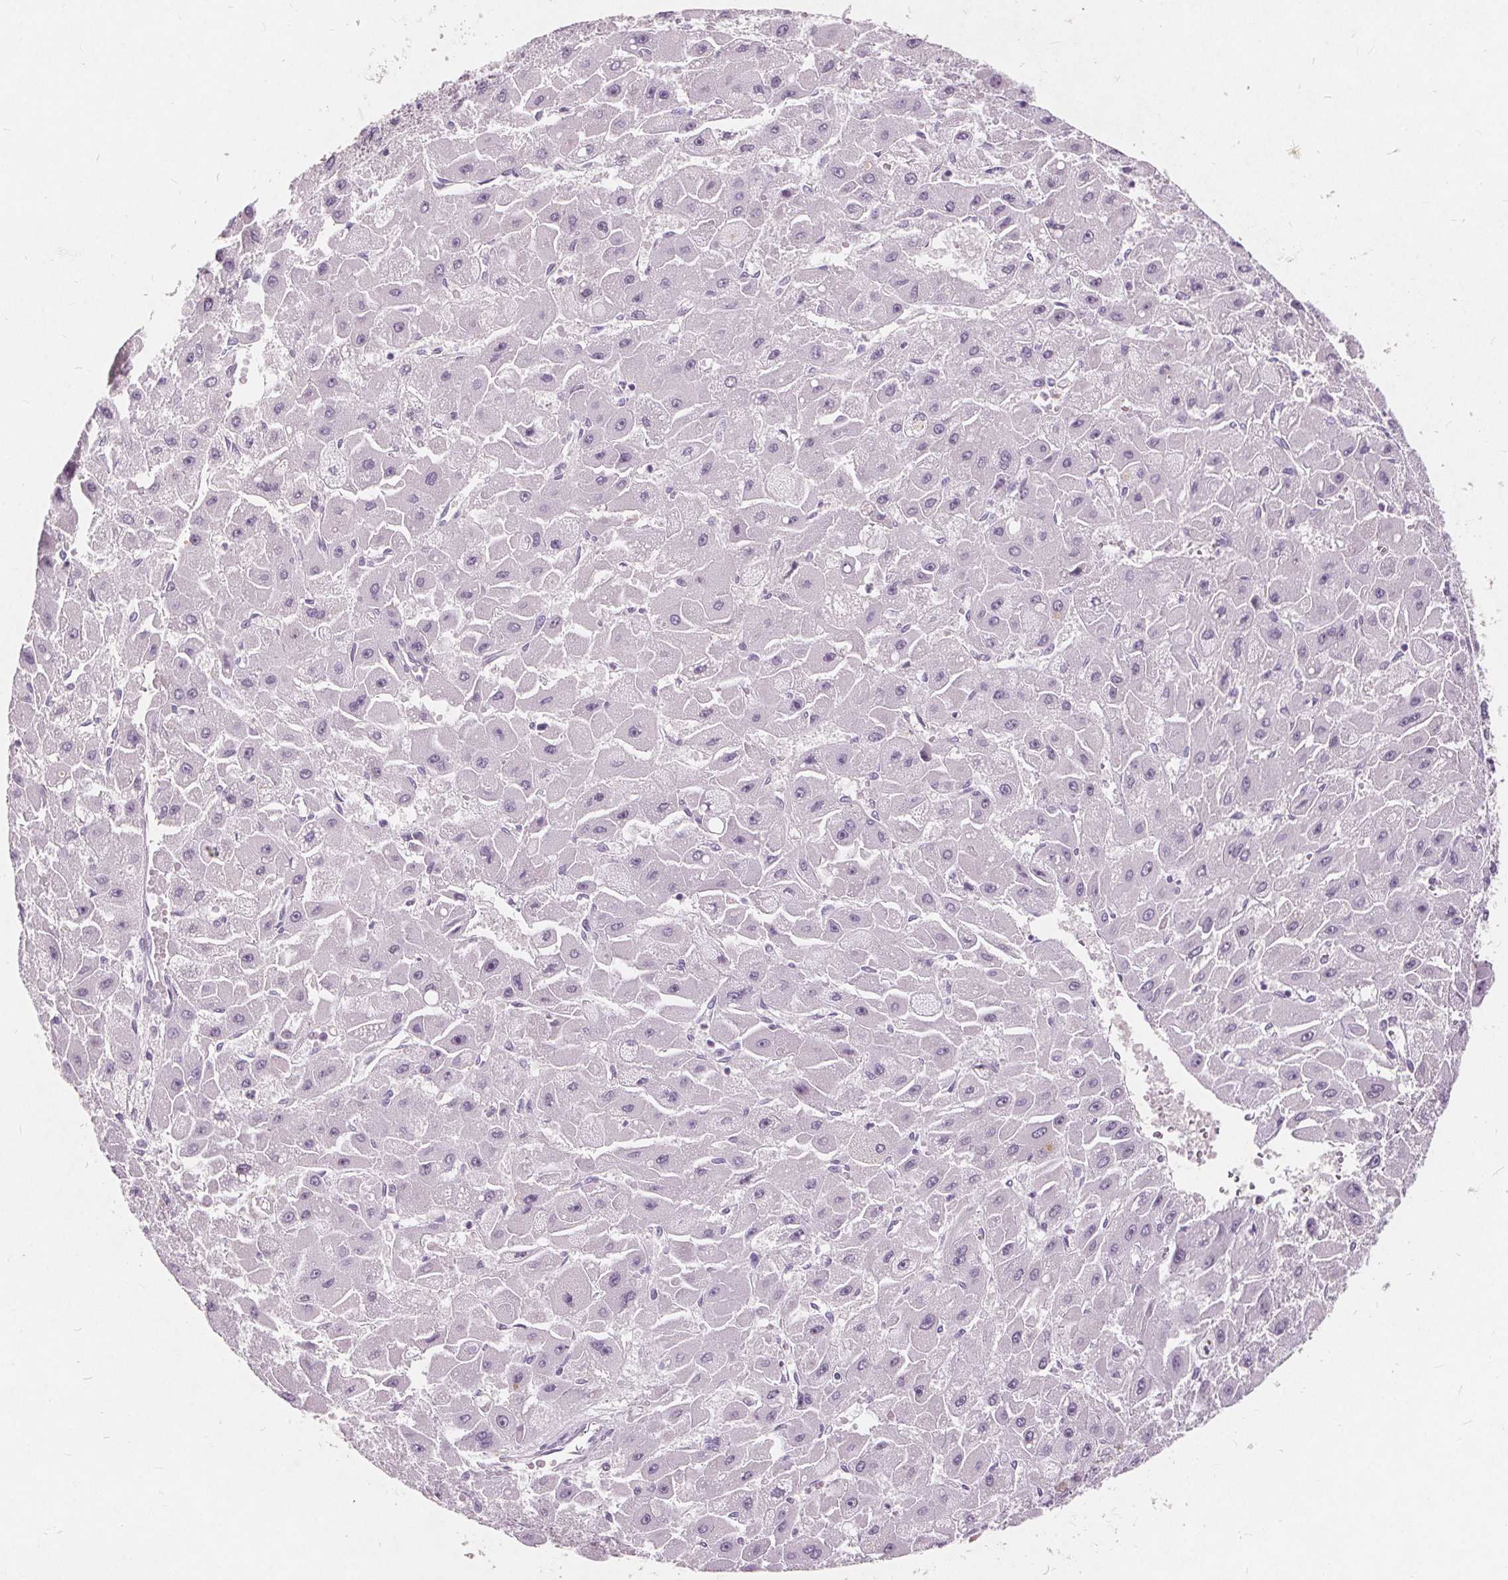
{"staining": {"intensity": "negative", "quantity": "none", "location": "none"}, "tissue": "liver cancer", "cell_type": "Tumor cells", "image_type": "cancer", "snomed": [{"axis": "morphology", "description": "Carcinoma, Hepatocellular, NOS"}, {"axis": "topography", "description": "Liver"}], "caption": "Human hepatocellular carcinoma (liver) stained for a protein using immunohistochemistry shows no positivity in tumor cells.", "gene": "PLA2G2E", "patient": {"sex": "female", "age": 25}}